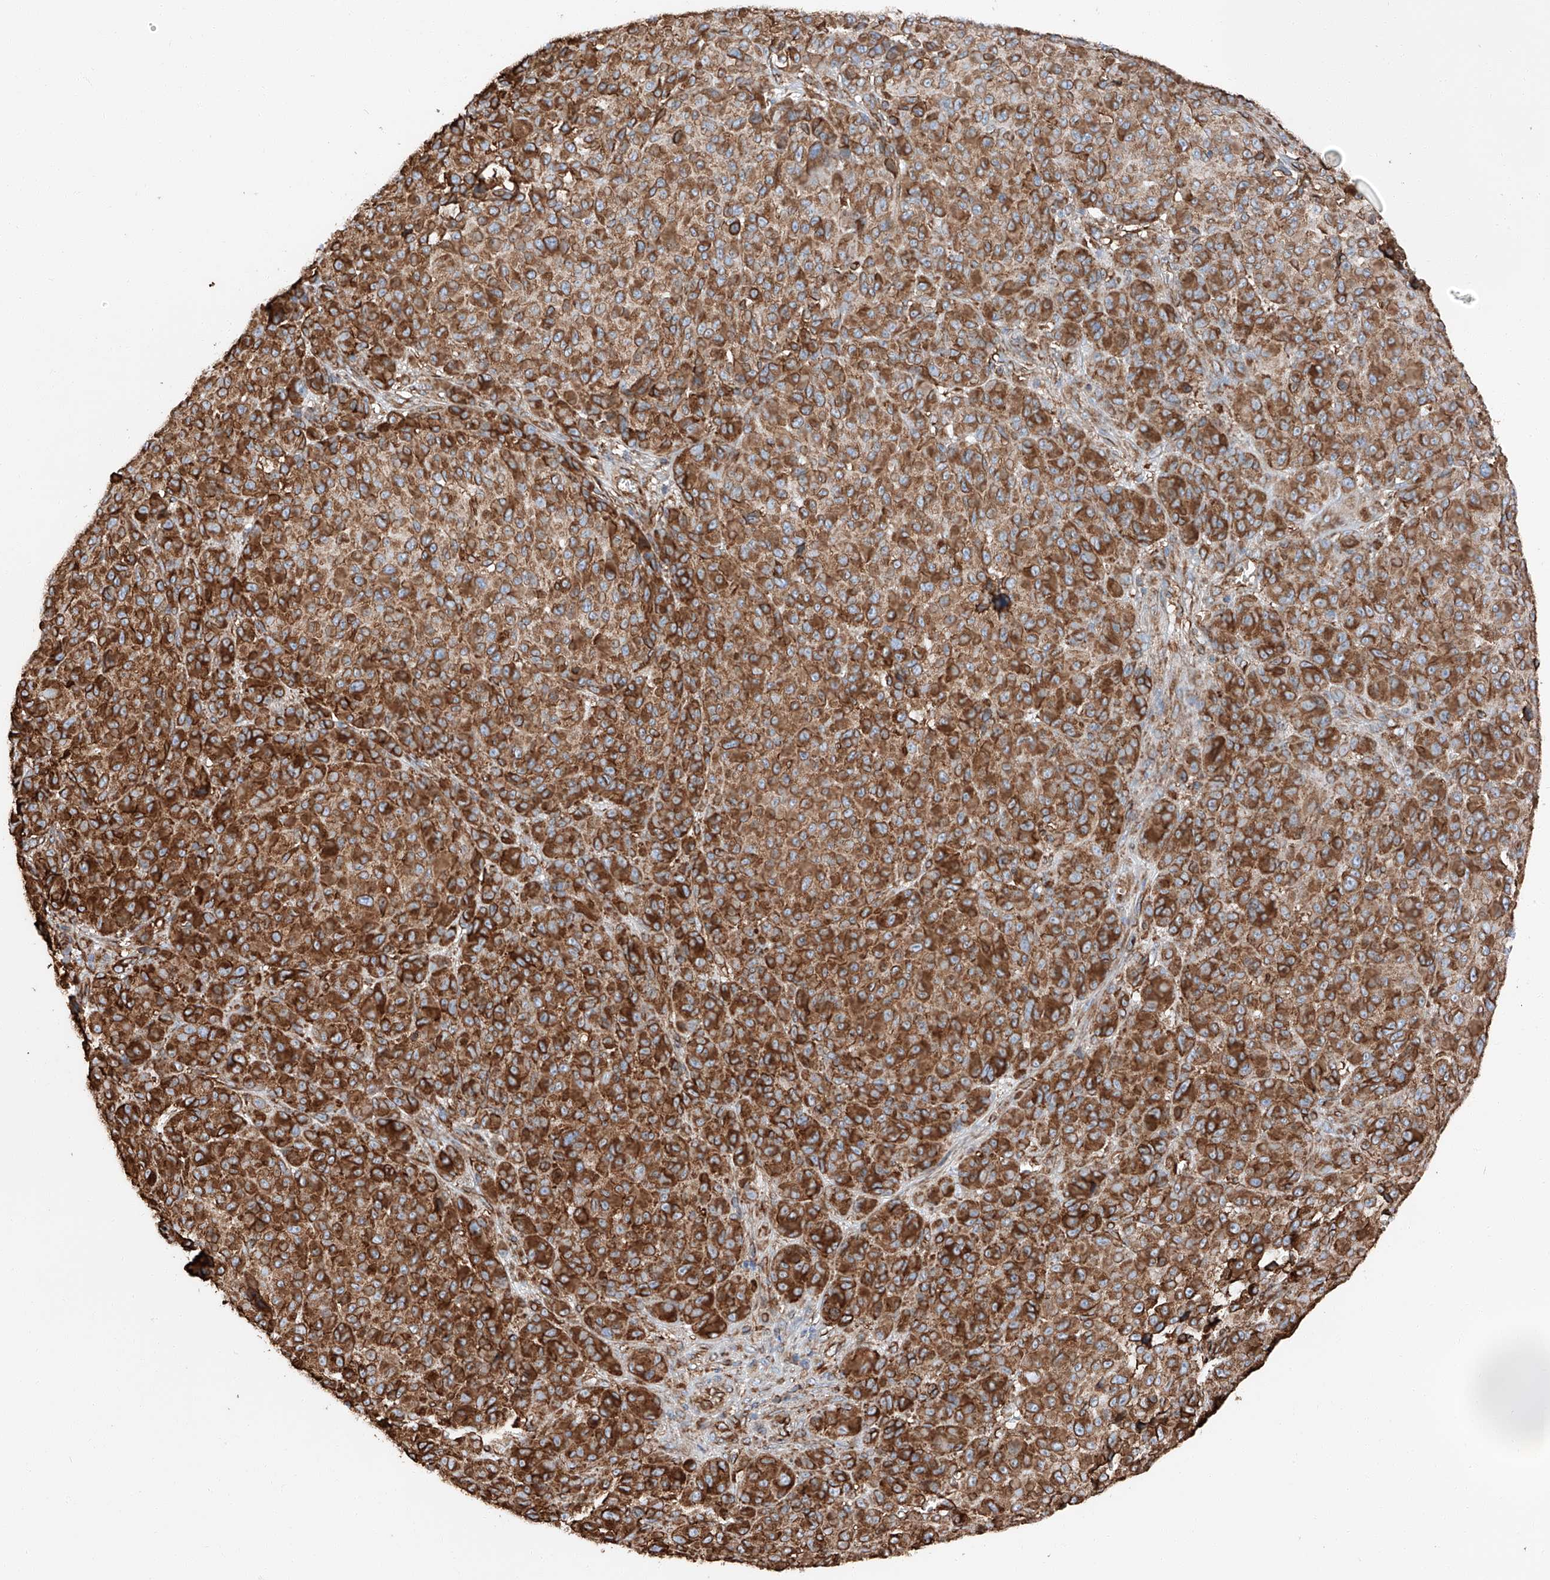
{"staining": {"intensity": "strong", "quantity": ">75%", "location": "cytoplasmic/membranous"}, "tissue": "melanoma", "cell_type": "Tumor cells", "image_type": "cancer", "snomed": [{"axis": "morphology", "description": "Malignant melanoma, NOS"}, {"axis": "topography", "description": "Skin"}], "caption": "Human malignant melanoma stained with a protein marker reveals strong staining in tumor cells.", "gene": "ZNF804A", "patient": {"sex": "male", "age": 73}}